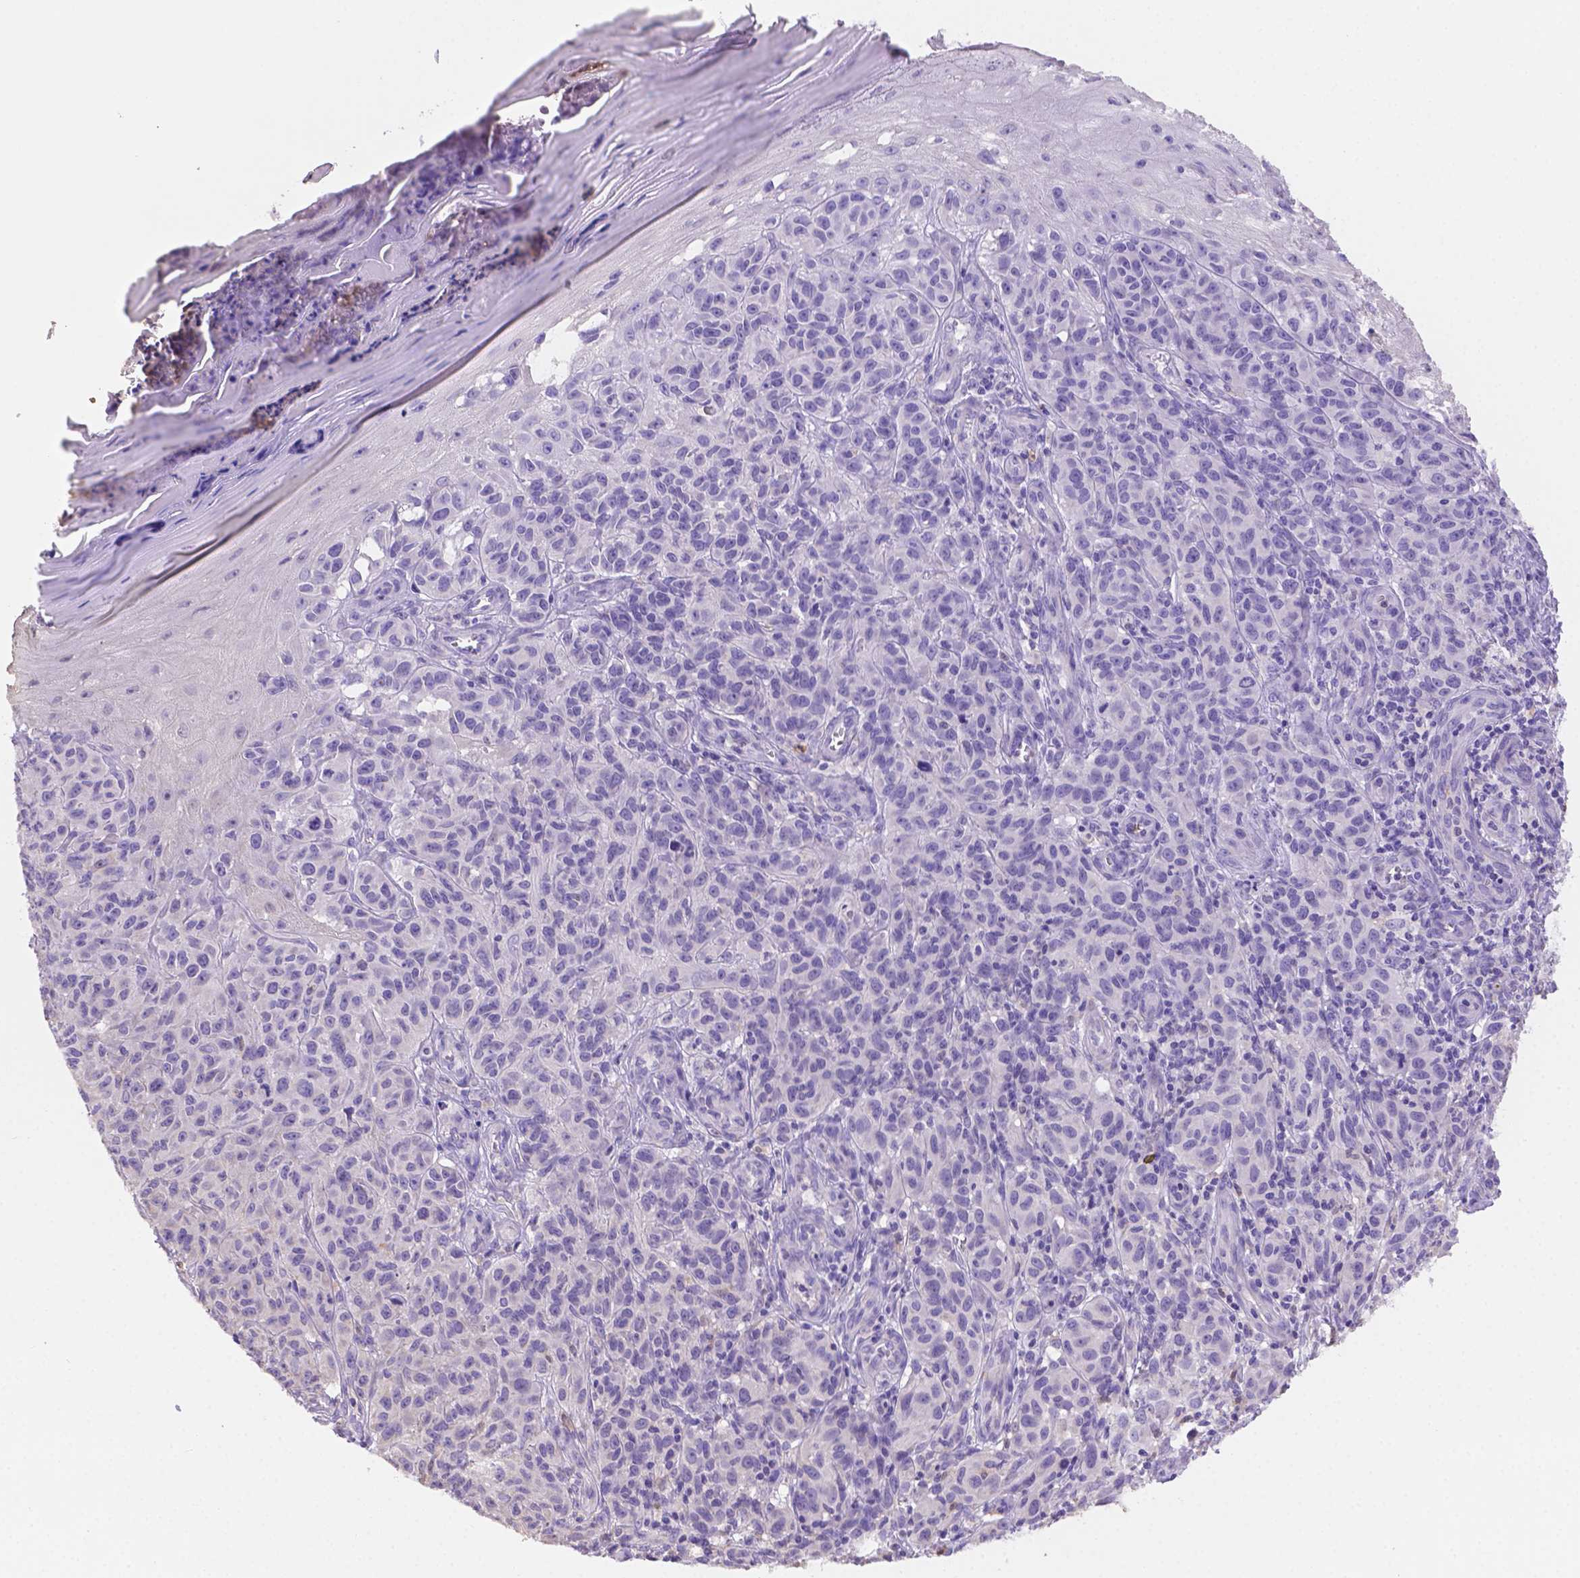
{"staining": {"intensity": "negative", "quantity": "none", "location": "none"}, "tissue": "melanoma", "cell_type": "Tumor cells", "image_type": "cancer", "snomed": [{"axis": "morphology", "description": "Malignant melanoma, NOS"}, {"axis": "topography", "description": "Skin"}], "caption": "Micrograph shows no protein positivity in tumor cells of melanoma tissue.", "gene": "NXPE2", "patient": {"sex": "female", "age": 53}}